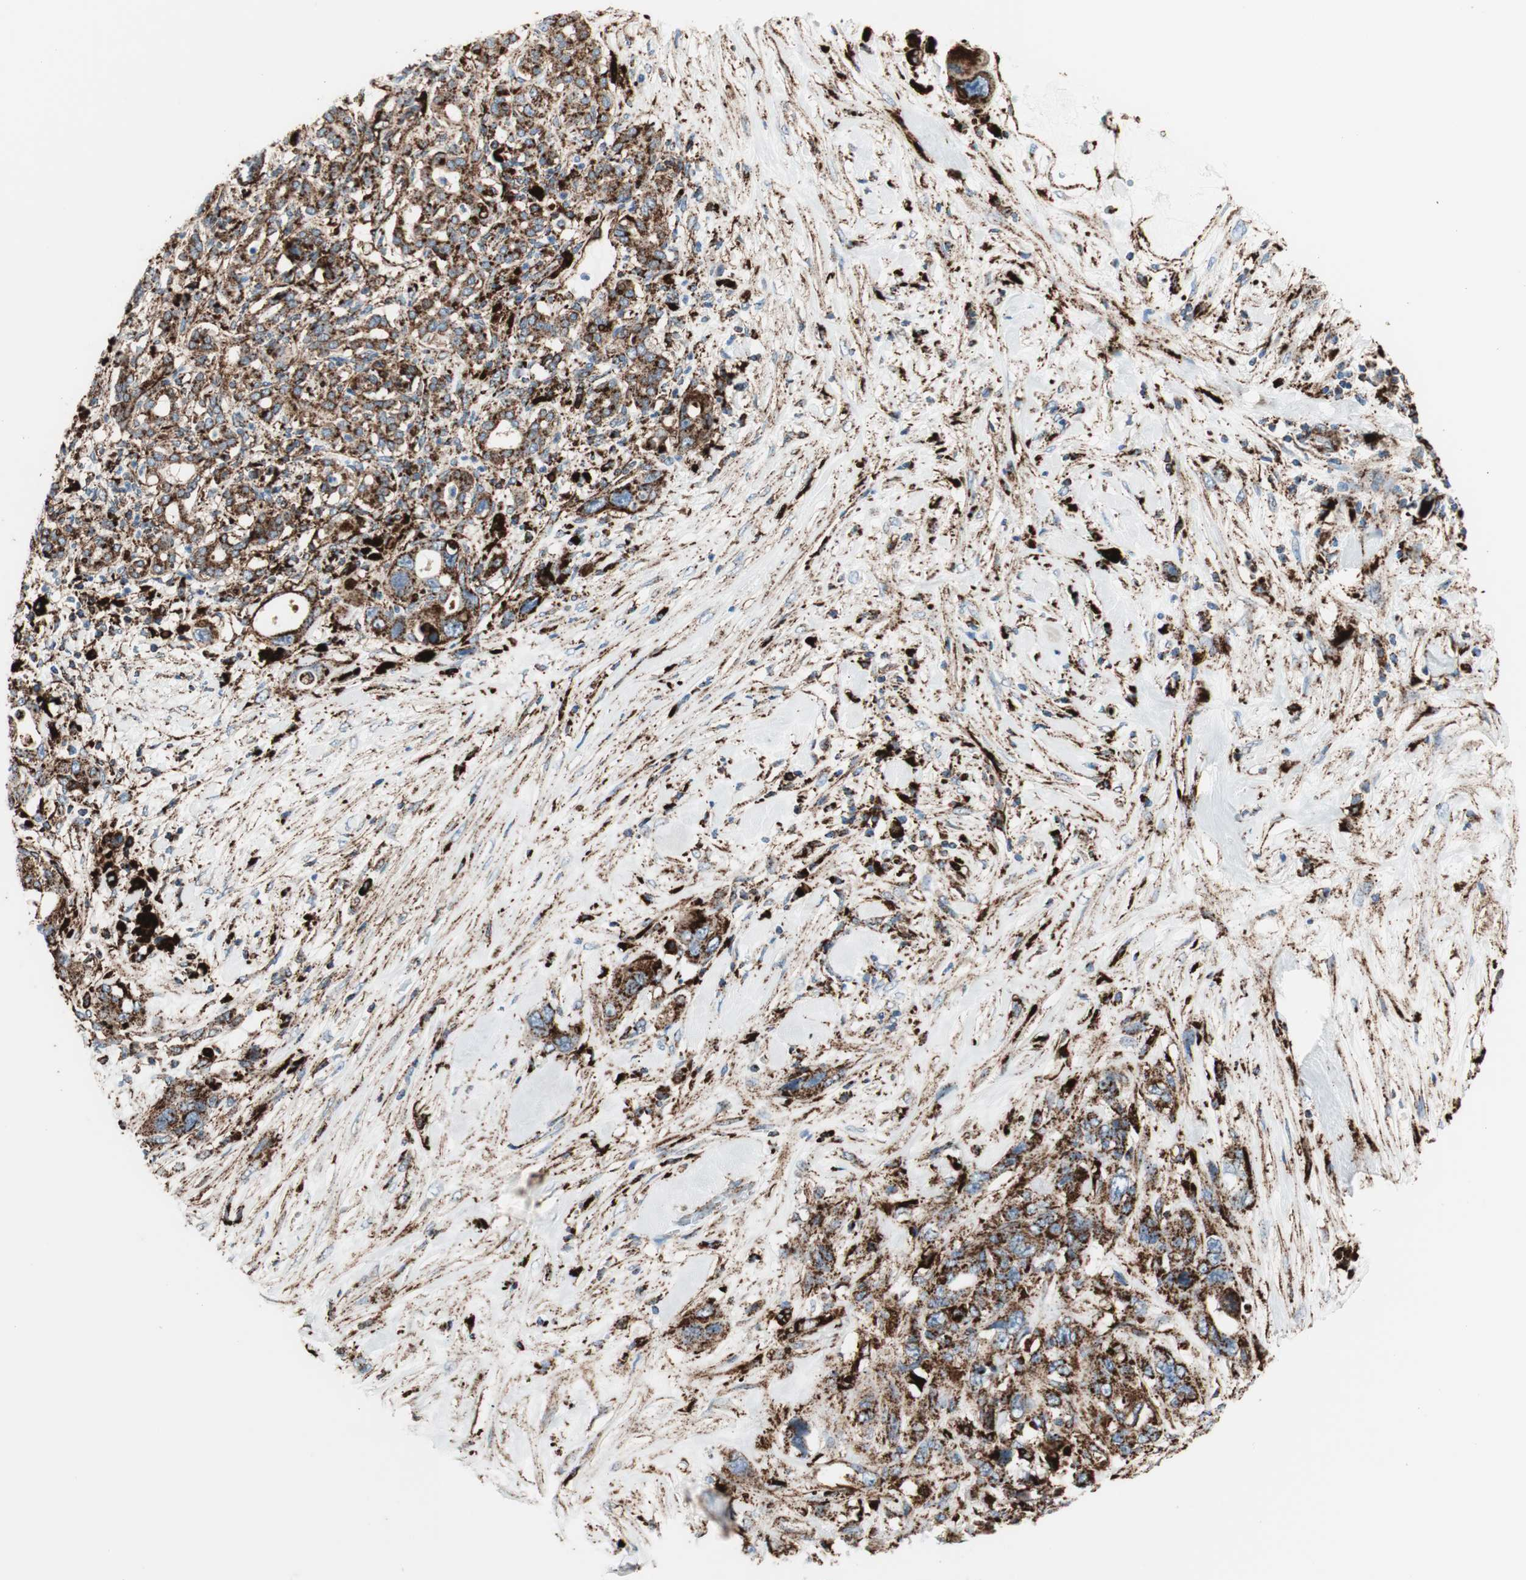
{"staining": {"intensity": "strong", "quantity": ">75%", "location": "cytoplasmic/membranous"}, "tissue": "pancreatic cancer", "cell_type": "Tumor cells", "image_type": "cancer", "snomed": [{"axis": "morphology", "description": "Adenocarcinoma, NOS"}, {"axis": "topography", "description": "Pancreas"}], "caption": "Immunohistochemistry image of neoplastic tissue: human pancreatic cancer (adenocarcinoma) stained using IHC demonstrates high levels of strong protein expression localized specifically in the cytoplasmic/membranous of tumor cells, appearing as a cytoplasmic/membranous brown color.", "gene": "LAMP1", "patient": {"sex": "male", "age": 46}}